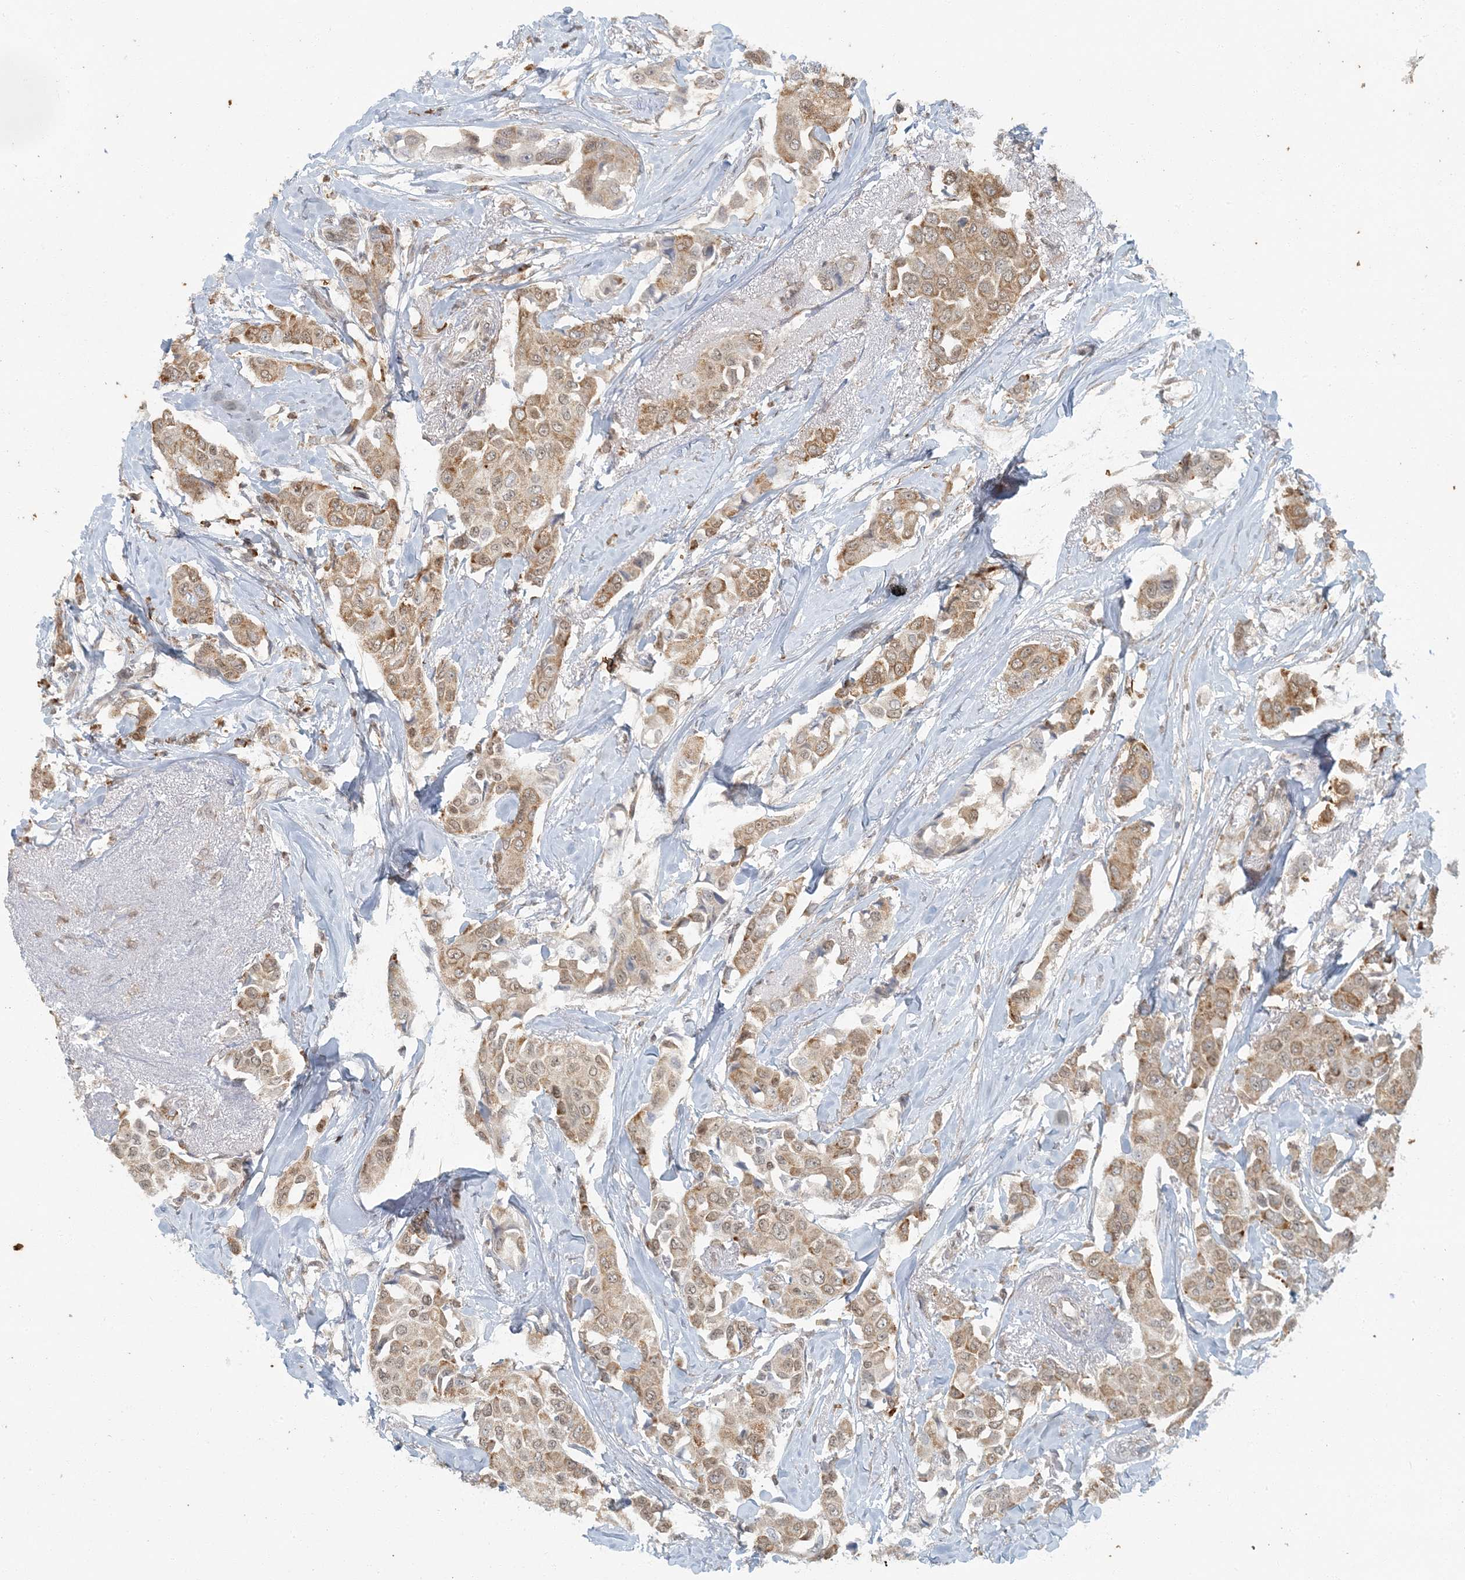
{"staining": {"intensity": "moderate", "quantity": ">75%", "location": "cytoplasmic/membranous,nuclear"}, "tissue": "breast cancer", "cell_type": "Tumor cells", "image_type": "cancer", "snomed": [{"axis": "morphology", "description": "Duct carcinoma"}, {"axis": "topography", "description": "Breast"}], "caption": "Immunohistochemistry micrograph of breast cancer stained for a protein (brown), which exhibits medium levels of moderate cytoplasmic/membranous and nuclear staining in approximately >75% of tumor cells.", "gene": "AK9", "patient": {"sex": "female", "age": 80}}